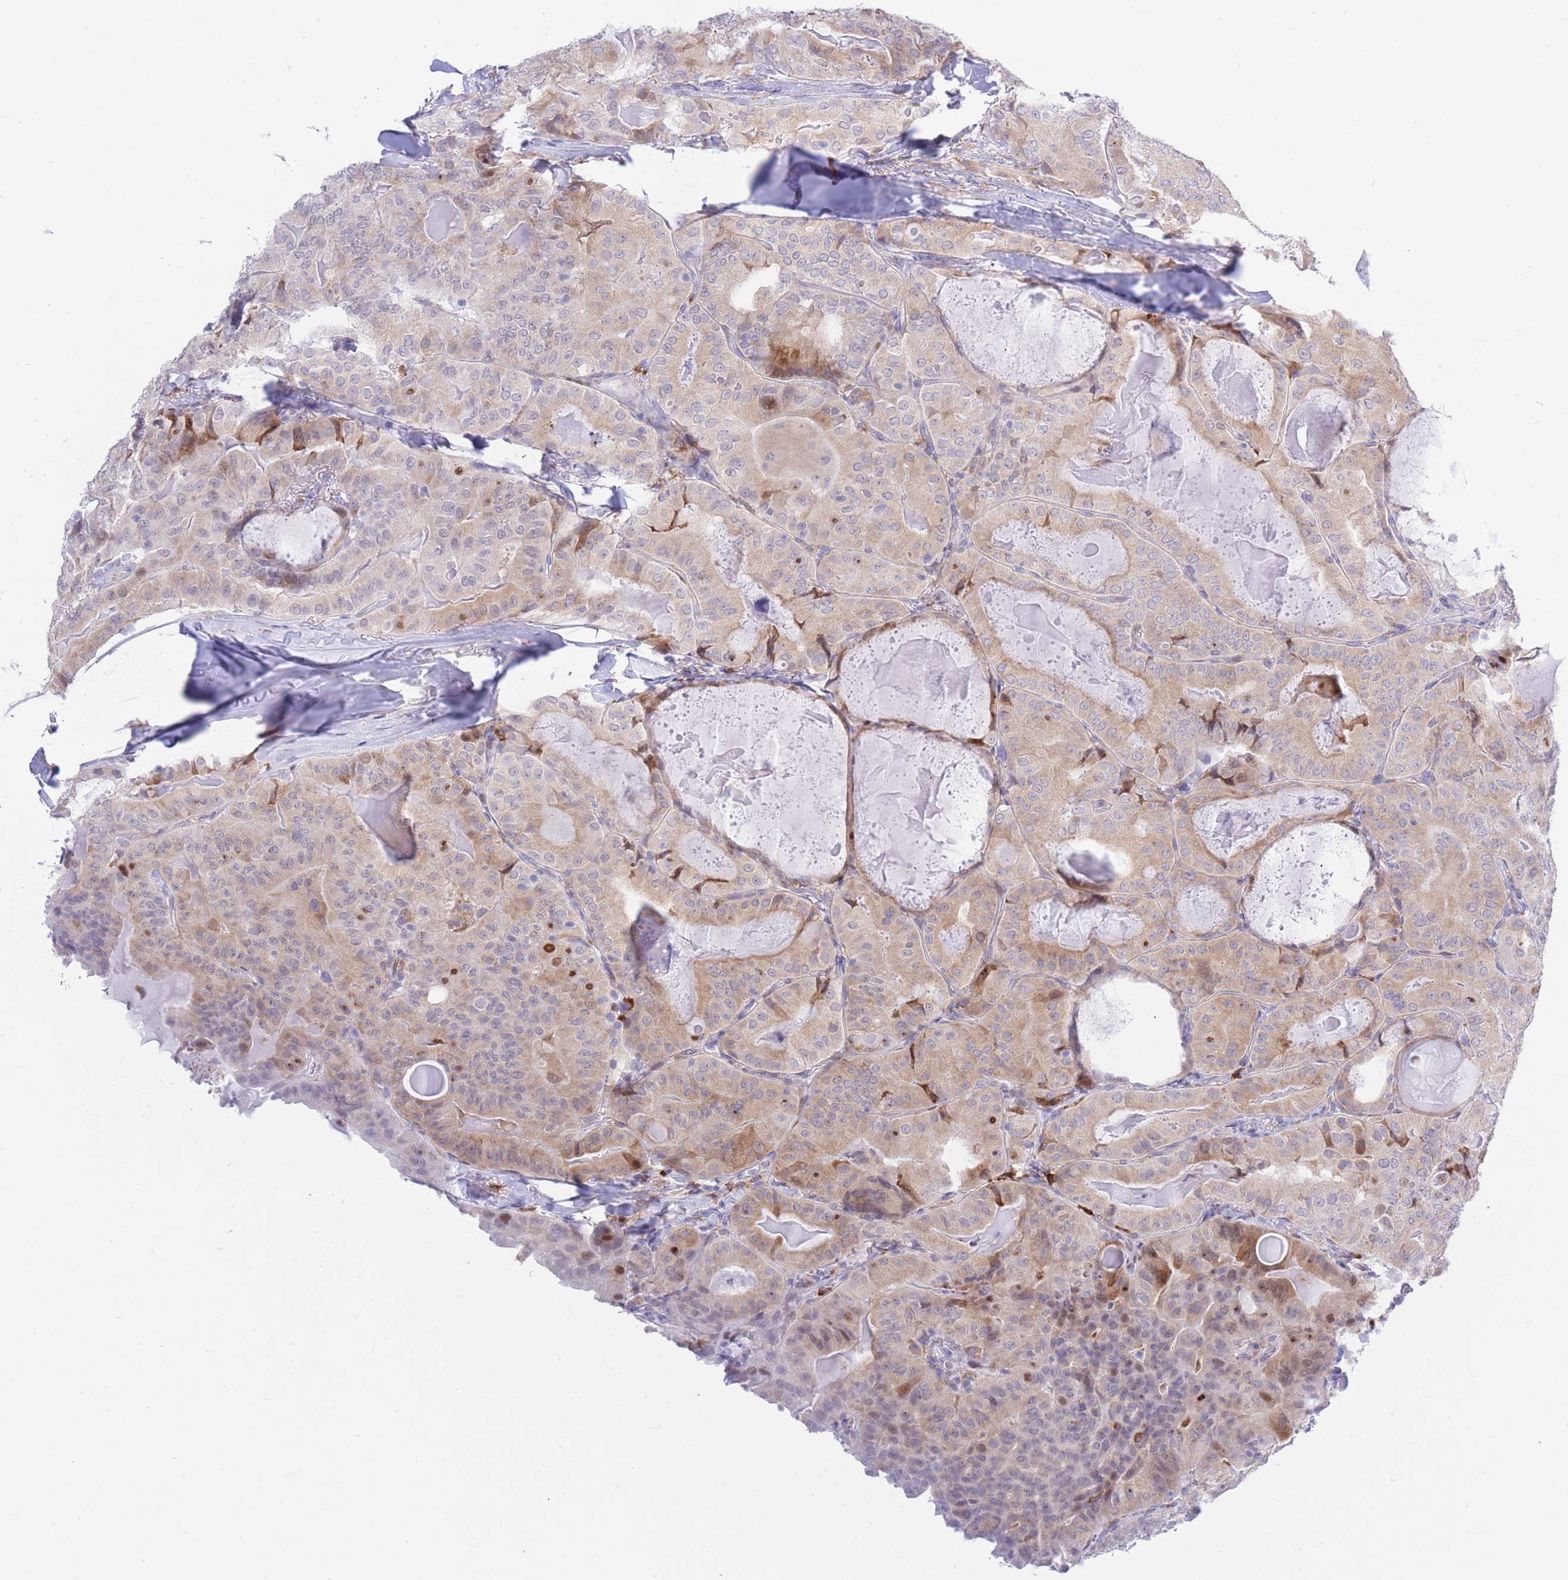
{"staining": {"intensity": "moderate", "quantity": "<25%", "location": "cytoplasmic/membranous,nuclear"}, "tissue": "thyroid cancer", "cell_type": "Tumor cells", "image_type": "cancer", "snomed": [{"axis": "morphology", "description": "Papillary adenocarcinoma, NOS"}, {"axis": "topography", "description": "Thyroid gland"}], "caption": "Protein staining of papillary adenocarcinoma (thyroid) tissue reveals moderate cytoplasmic/membranous and nuclear staining in about <25% of tumor cells.", "gene": "MYDGF", "patient": {"sex": "female", "age": 68}}